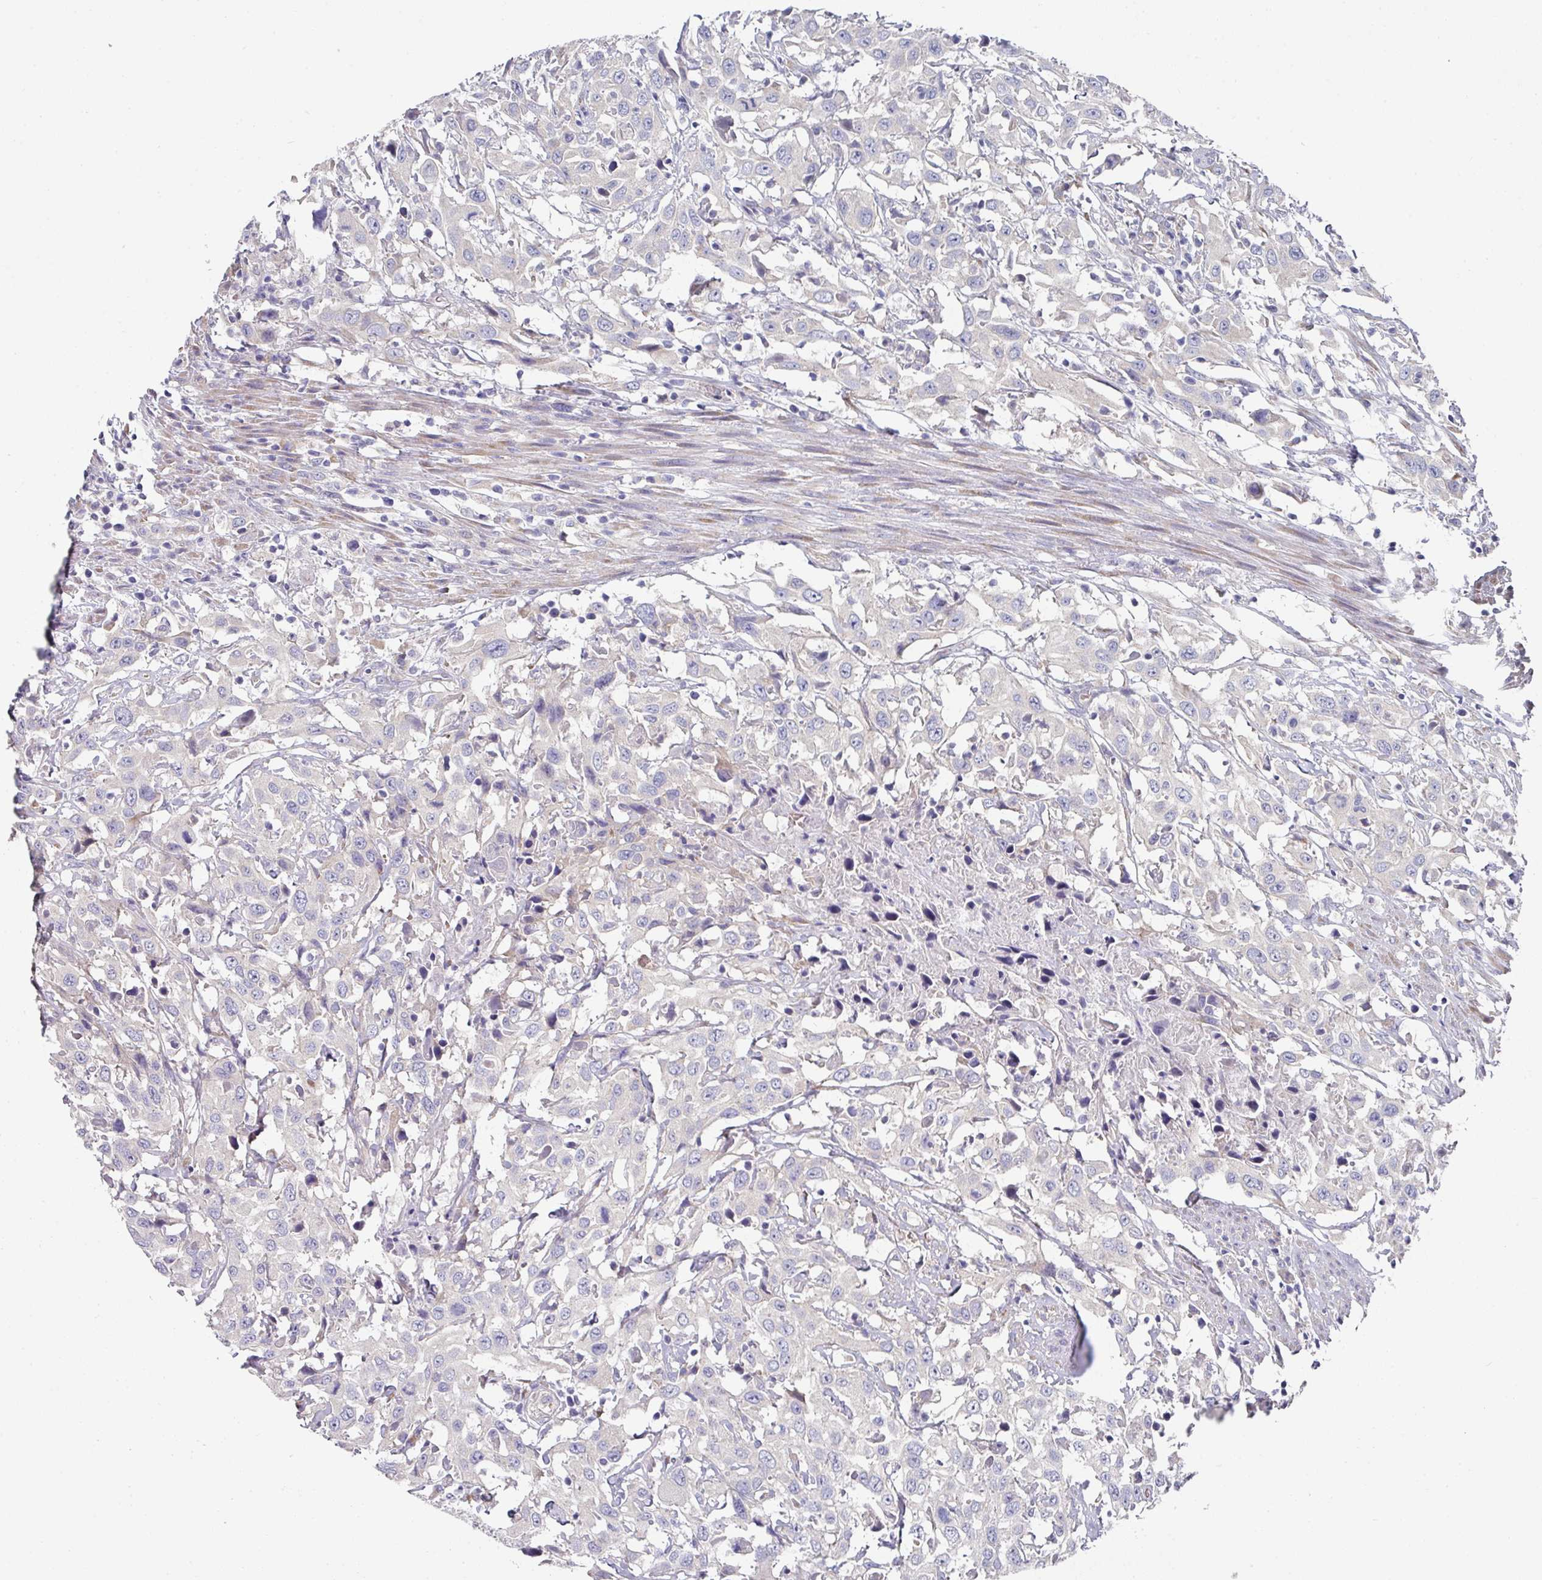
{"staining": {"intensity": "negative", "quantity": "none", "location": "none"}, "tissue": "urothelial cancer", "cell_type": "Tumor cells", "image_type": "cancer", "snomed": [{"axis": "morphology", "description": "Urothelial carcinoma, High grade"}, {"axis": "topography", "description": "Urinary bladder"}], "caption": "Urothelial cancer stained for a protein using immunohistochemistry exhibits no staining tumor cells.", "gene": "PYROXD2", "patient": {"sex": "male", "age": 61}}